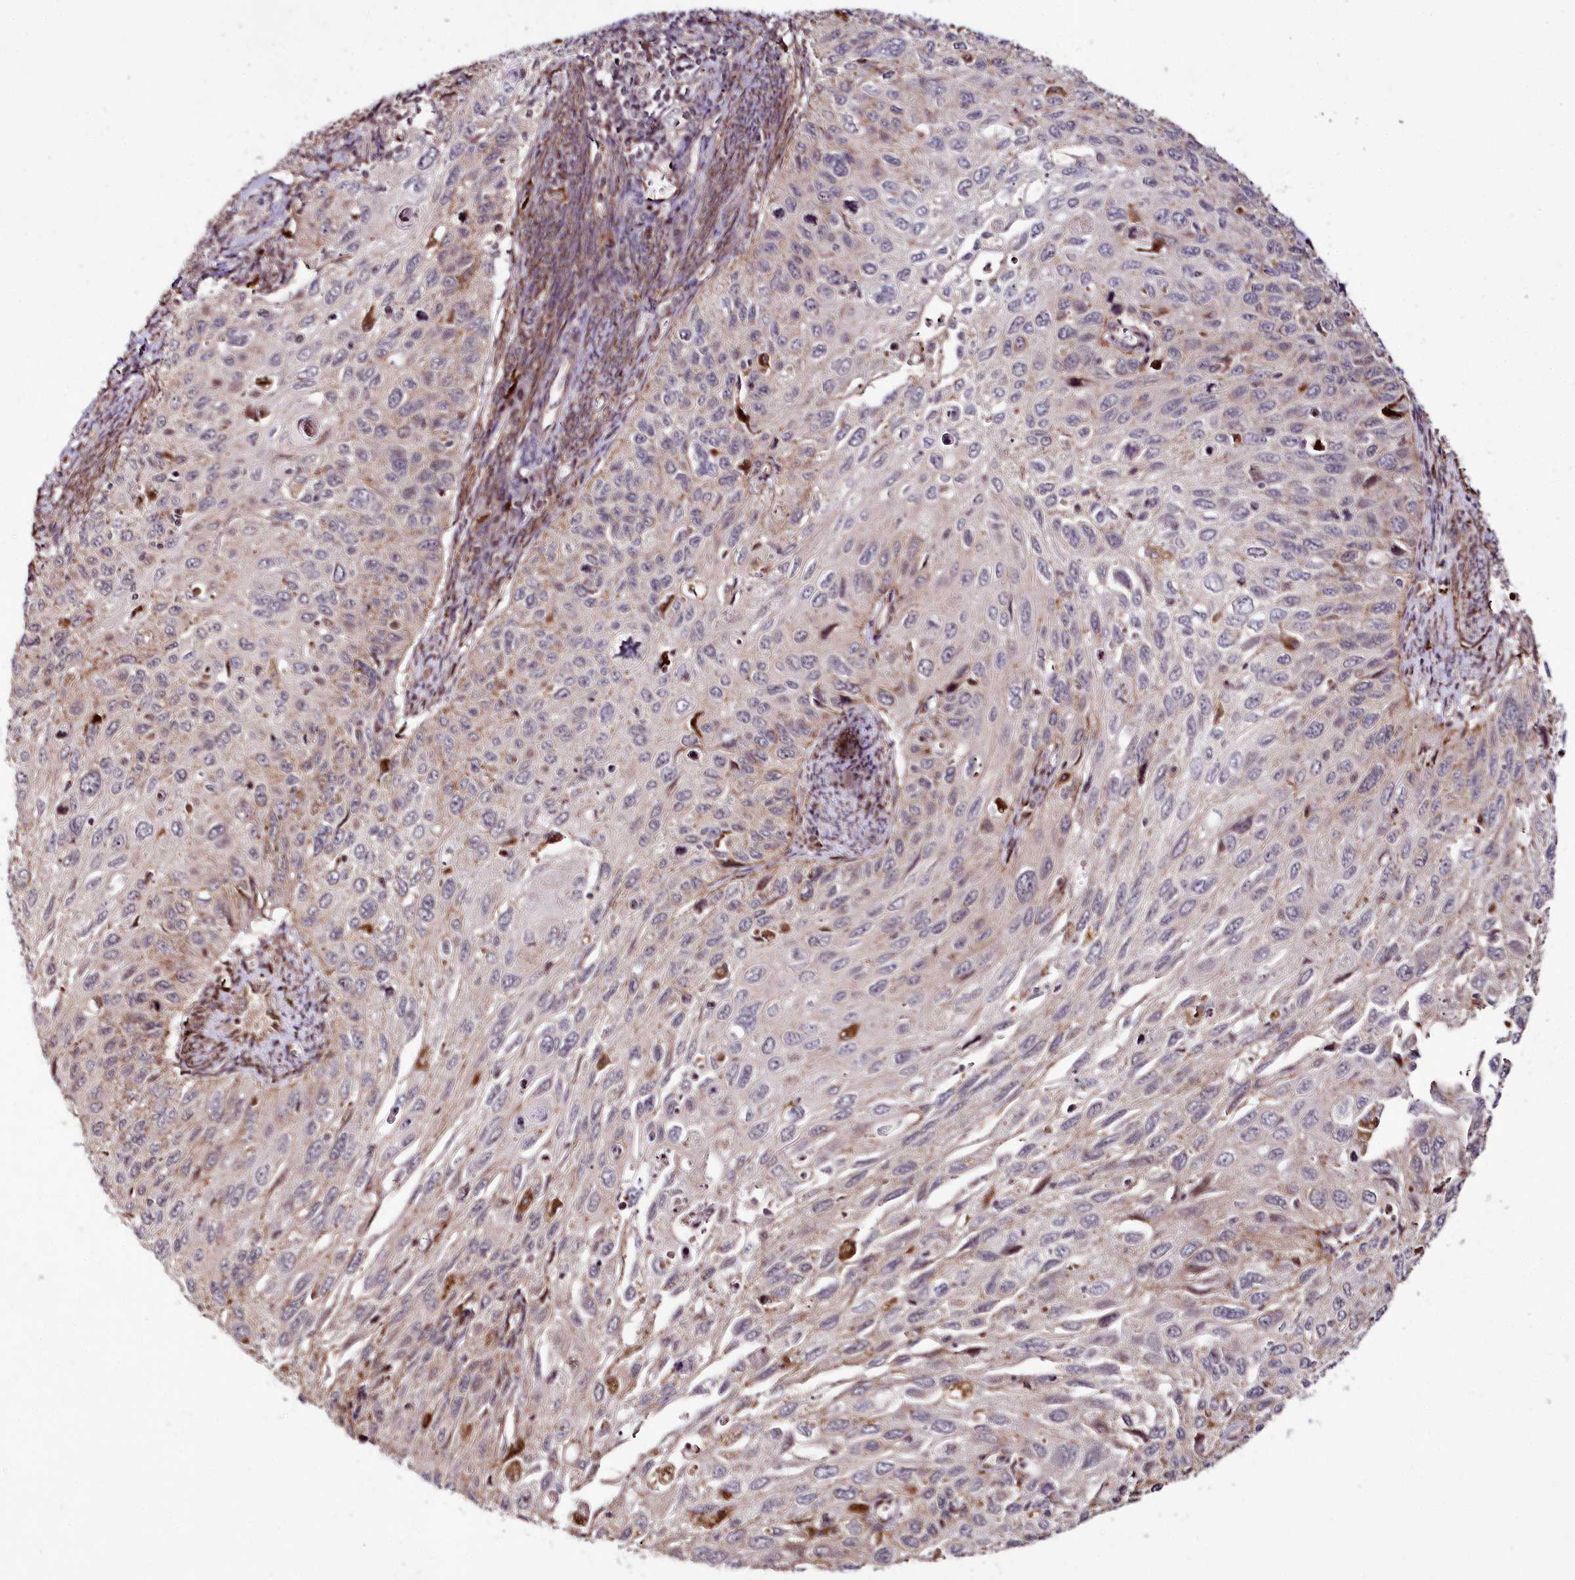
{"staining": {"intensity": "weak", "quantity": "<25%", "location": "cytoplasmic/membranous"}, "tissue": "cervical cancer", "cell_type": "Tumor cells", "image_type": "cancer", "snomed": [{"axis": "morphology", "description": "Squamous cell carcinoma, NOS"}, {"axis": "topography", "description": "Cervix"}], "caption": "IHC of human cervical squamous cell carcinoma demonstrates no staining in tumor cells.", "gene": "HOXC8", "patient": {"sex": "female", "age": 70}}